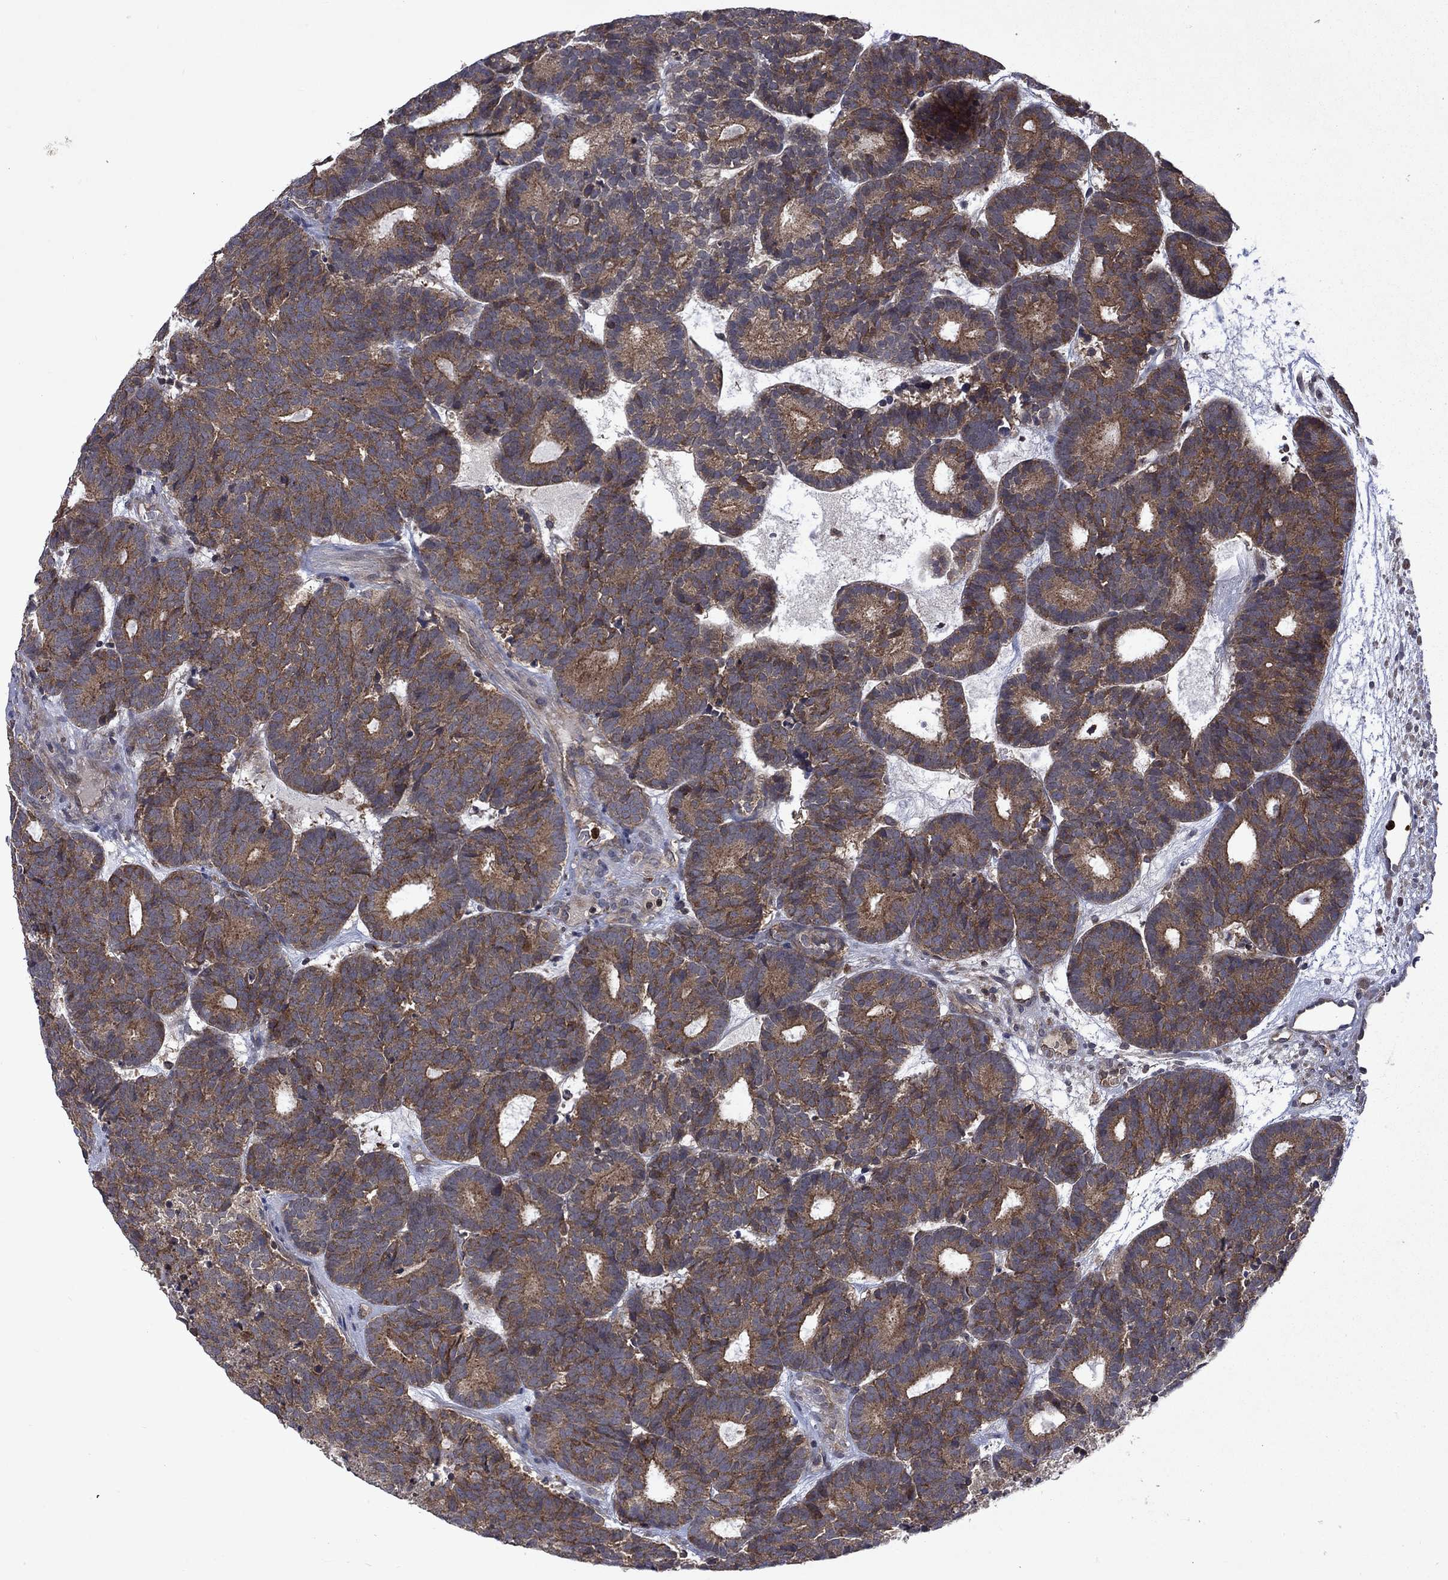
{"staining": {"intensity": "moderate", "quantity": ">75%", "location": "cytoplasmic/membranous"}, "tissue": "head and neck cancer", "cell_type": "Tumor cells", "image_type": "cancer", "snomed": [{"axis": "morphology", "description": "Adenocarcinoma, NOS"}, {"axis": "topography", "description": "Head-Neck"}], "caption": "Tumor cells show medium levels of moderate cytoplasmic/membranous expression in about >75% of cells in human head and neck adenocarcinoma. (Stains: DAB in brown, nuclei in blue, Microscopy: brightfield microscopy at high magnification).", "gene": "TMEM33", "patient": {"sex": "female", "age": 81}}